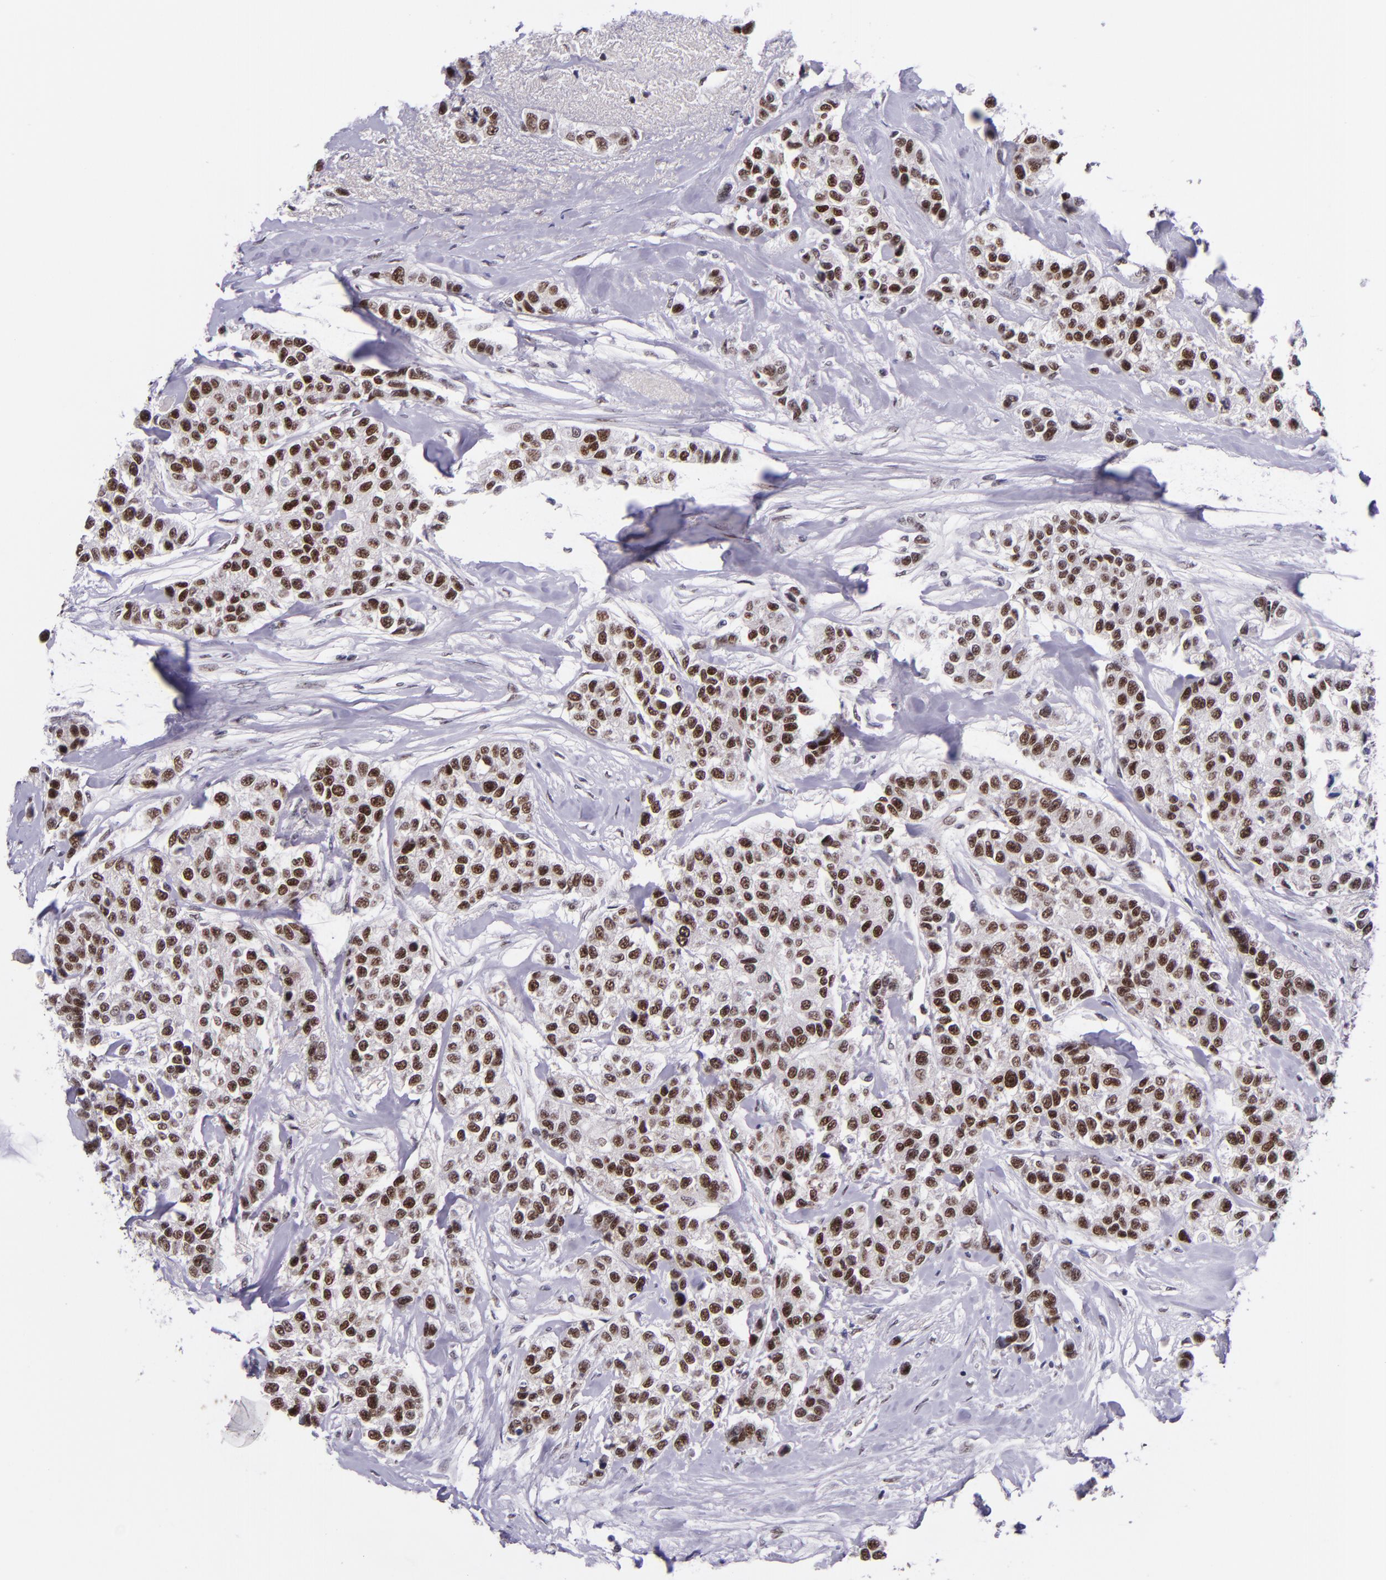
{"staining": {"intensity": "moderate", "quantity": ">75%", "location": "nuclear"}, "tissue": "breast cancer", "cell_type": "Tumor cells", "image_type": "cancer", "snomed": [{"axis": "morphology", "description": "Duct carcinoma"}, {"axis": "topography", "description": "Breast"}], "caption": "Human invasive ductal carcinoma (breast) stained for a protein (brown) displays moderate nuclear positive positivity in approximately >75% of tumor cells.", "gene": "GPKOW", "patient": {"sex": "female", "age": 51}}